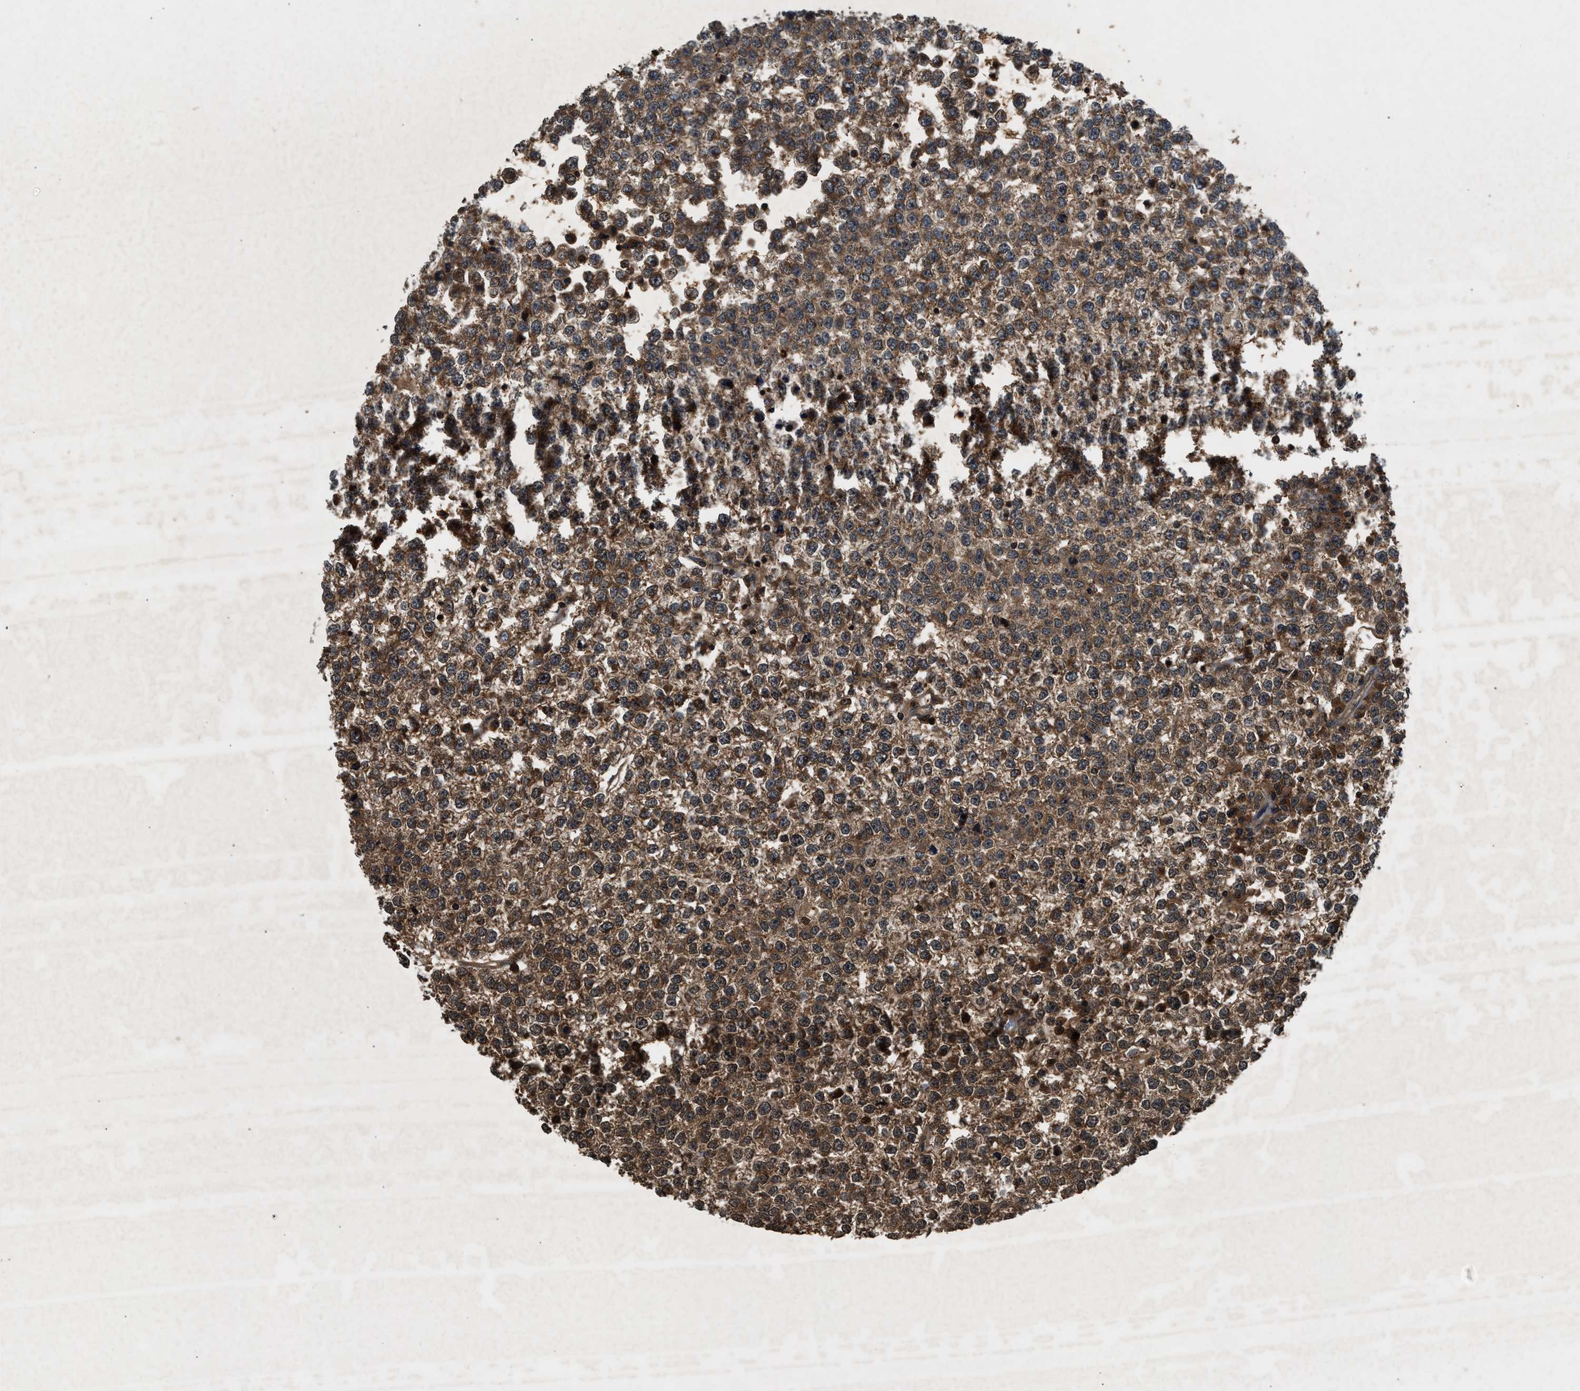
{"staining": {"intensity": "moderate", "quantity": ">75%", "location": "cytoplasmic/membranous"}, "tissue": "testis cancer", "cell_type": "Tumor cells", "image_type": "cancer", "snomed": [{"axis": "morphology", "description": "Seminoma, NOS"}, {"axis": "topography", "description": "Testis"}], "caption": "Moderate cytoplasmic/membranous staining for a protein is seen in about >75% of tumor cells of testis cancer (seminoma) using immunohistochemistry (IHC).", "gene": "RPS6KB1", "patient": {"sex": "male", "age": 65}}